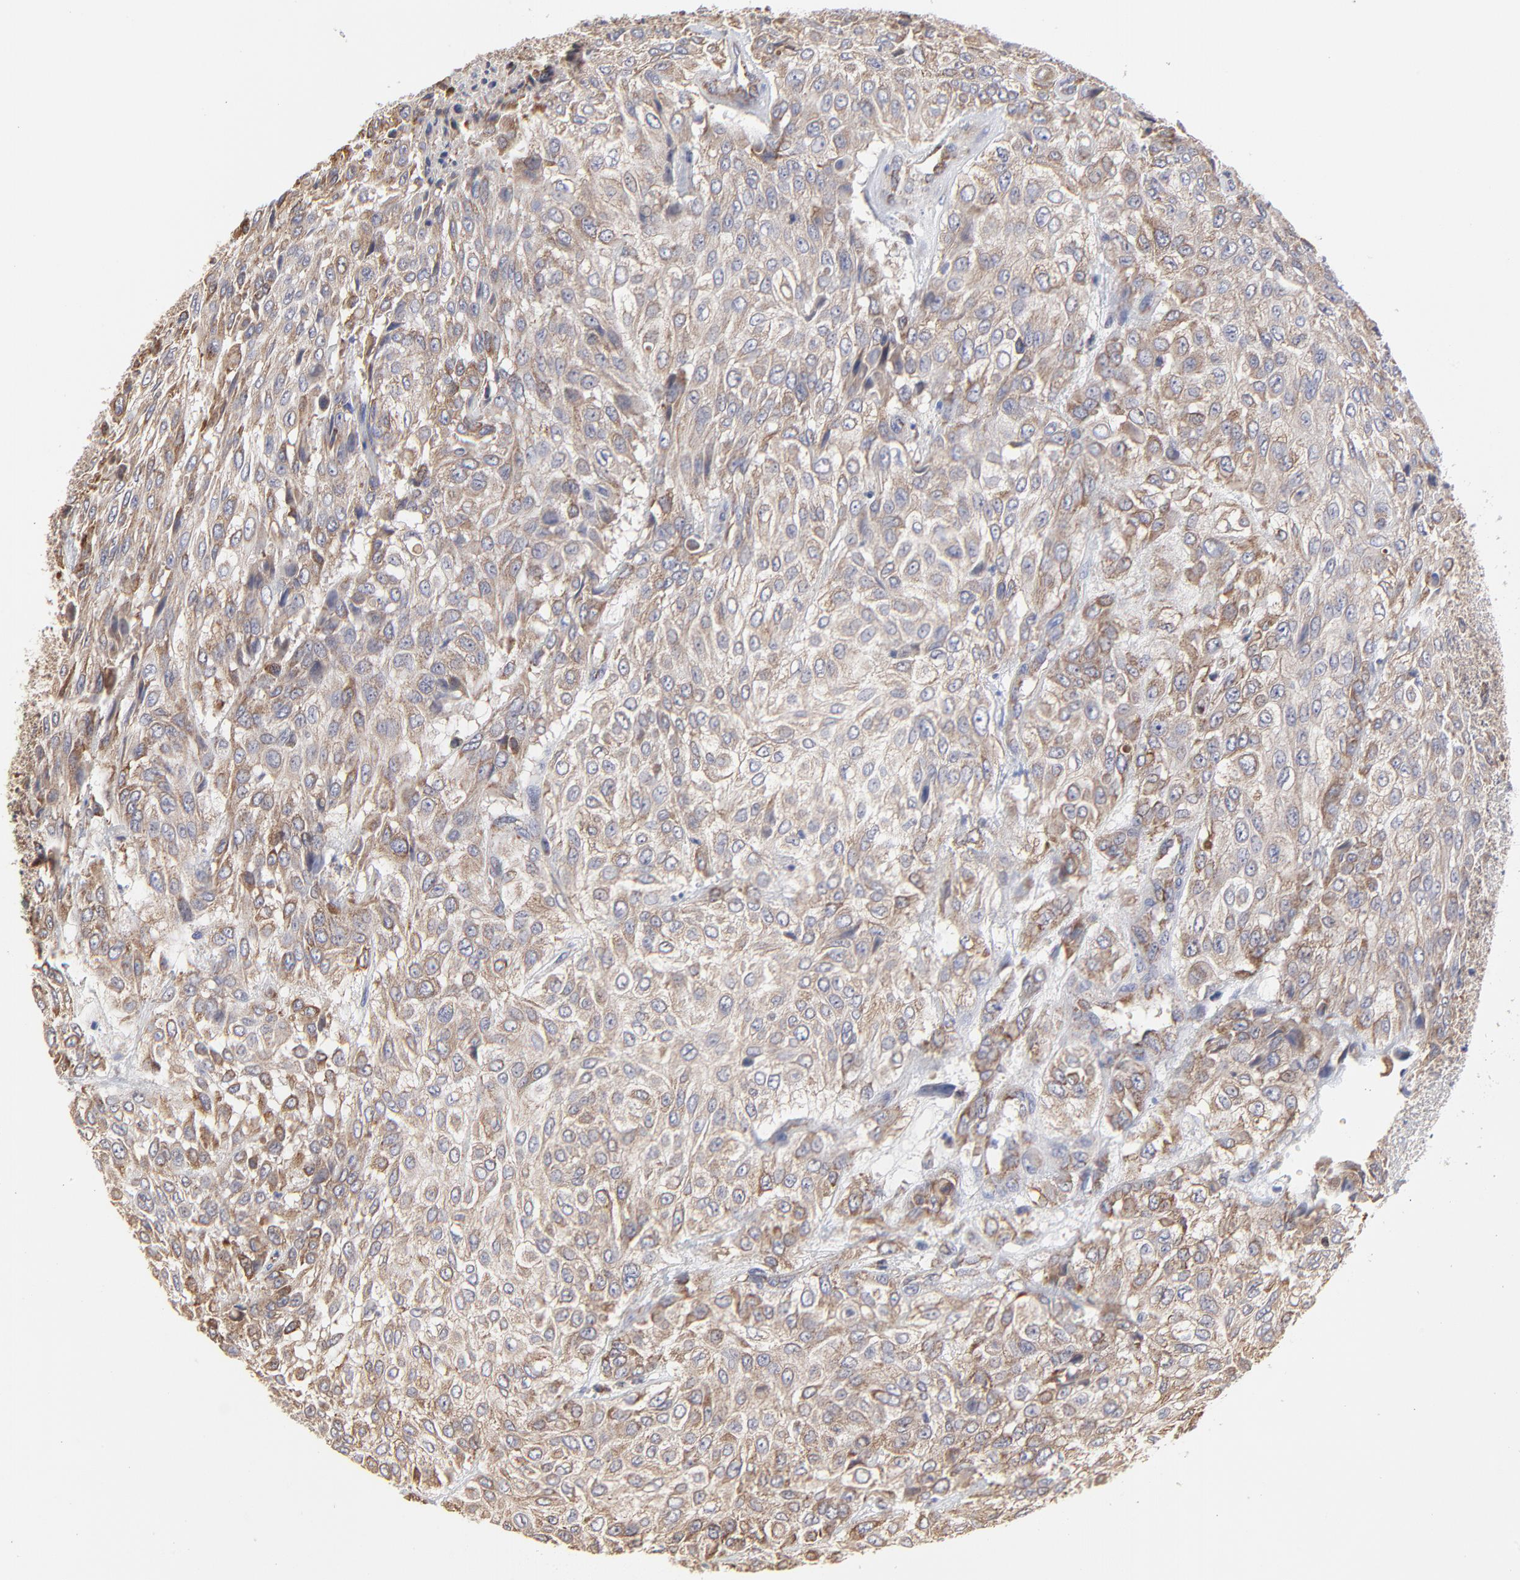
{"staining": {"intensity": "weak", "quantity": ">75%", "location": "cytoplasmic/membranous"}, "tissue": "urothelial cancer", "cell_type": "Tumor cells", "image_type": "cancer", "snomed": [{"axis": "morphology", "description": "Urothelial carcinoma, High grade"}, {"axis": "topography", "description": "Urinary bladder"}], "caption": "Immunohistochemistry (IHC) micrograph of urothelial cancer stained for a protein (brown), which reveals low levels of weak cytoplasmic/membranous expression in about >75% of tumor cells.", "gene": "ZNF550", "patient": {"sex": "male", "age": 57}}